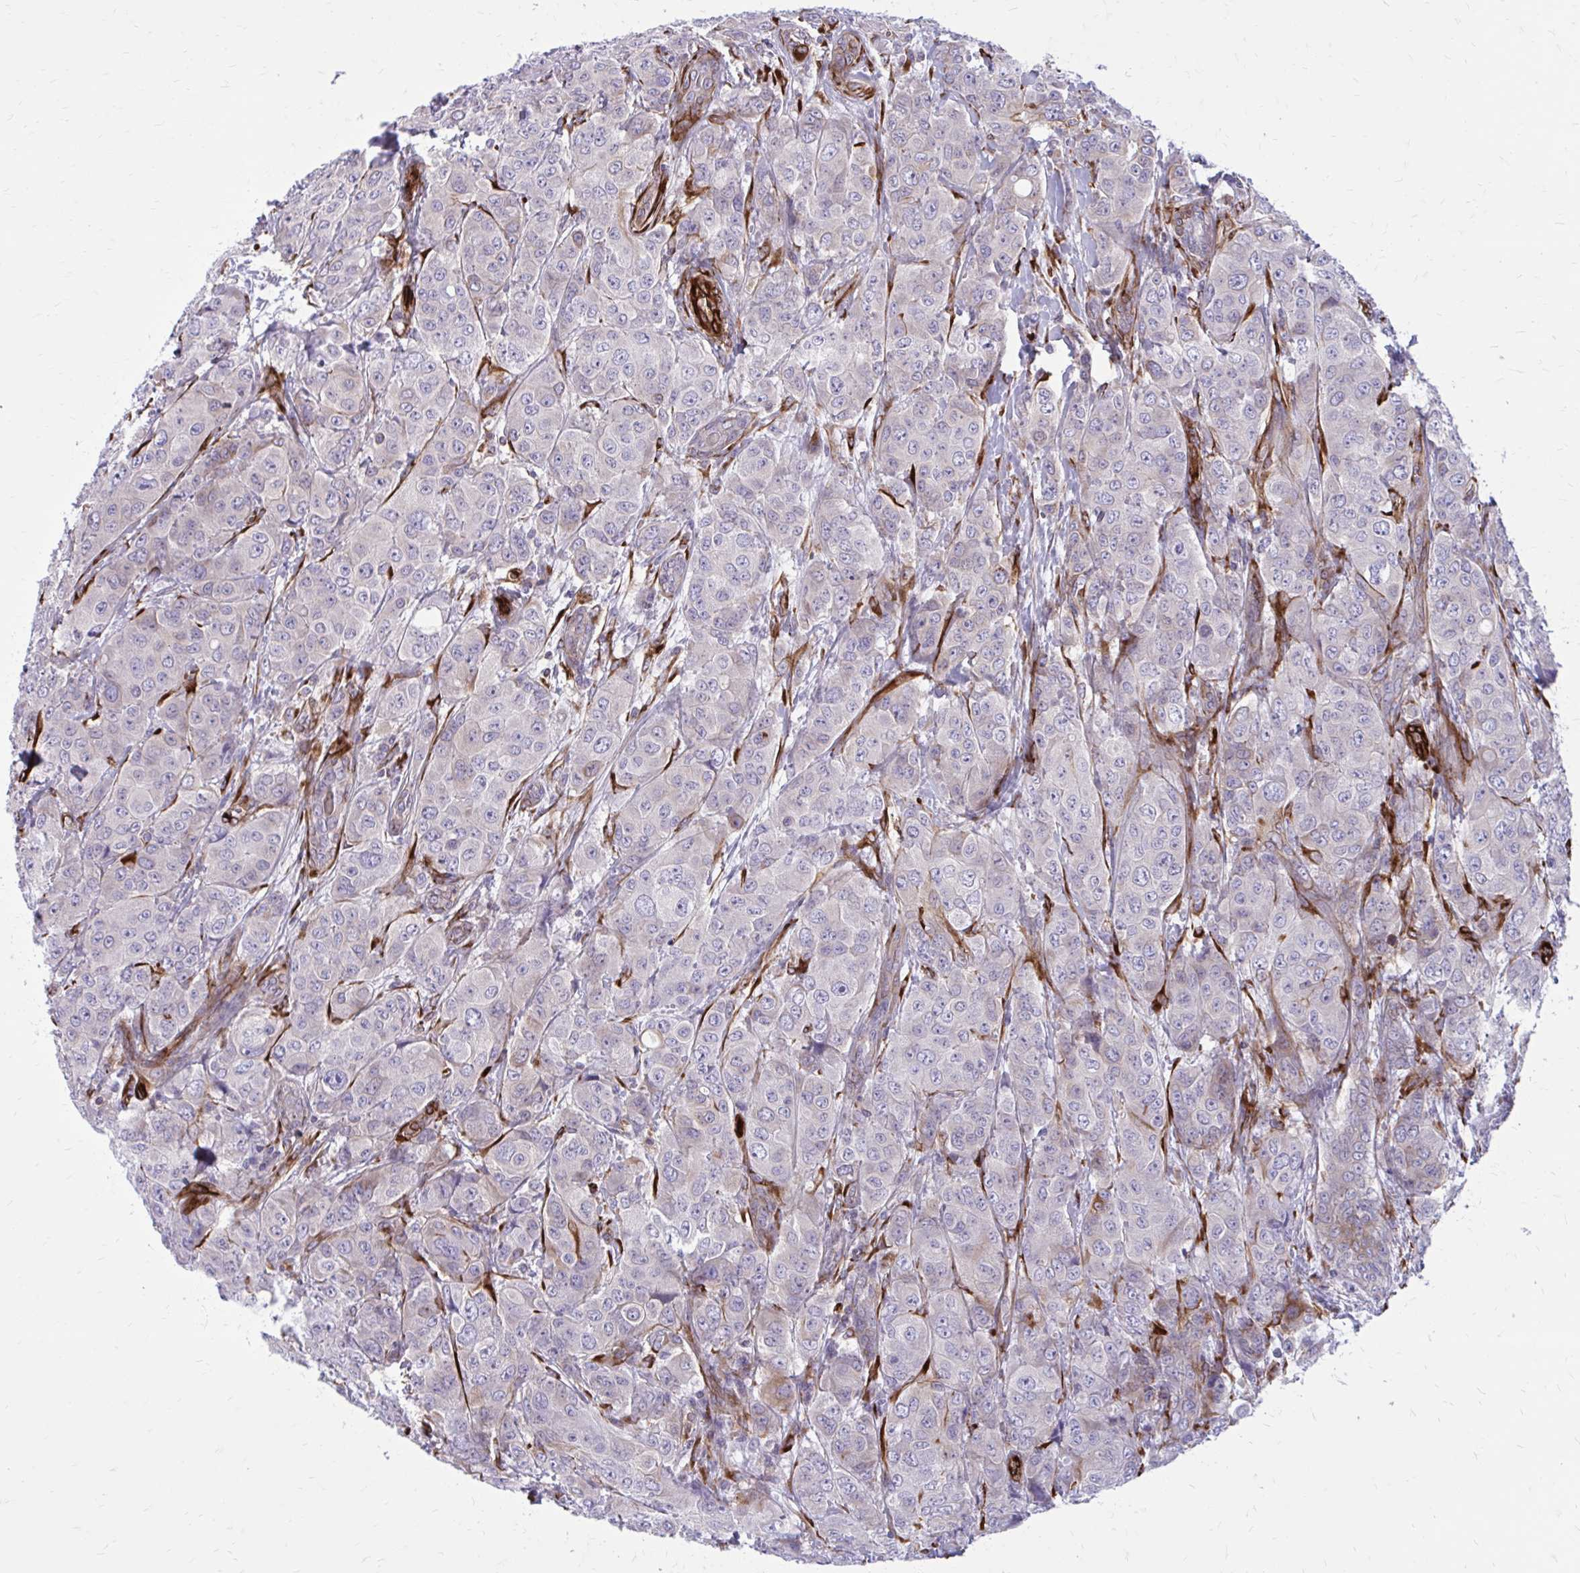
{"staining": {"intensity": "moderate", "quantity": "<25%", "location": "cytoplasmic/membranous"}, "tissue": "breast cancer", "cell_type": "Tumor cells", "image_type": "cancer", "snomed": [{"axis": "morphology", "description": "Duct carcinoma"}, {"axis": "topography", "description": "Breast"}], "caption": "Protein analysis of intraductal carcinoma (breast) tissue exhibits moderate cytoplasmic/membranous staining in about <25% of tumor cells. The staining is performed using DAB brown chromogen to label protein expression. The nuclei are counter-stained blue using hematoxylin.", "gene": "BEND5", "patient": {"sex": "female", "age": 43}}